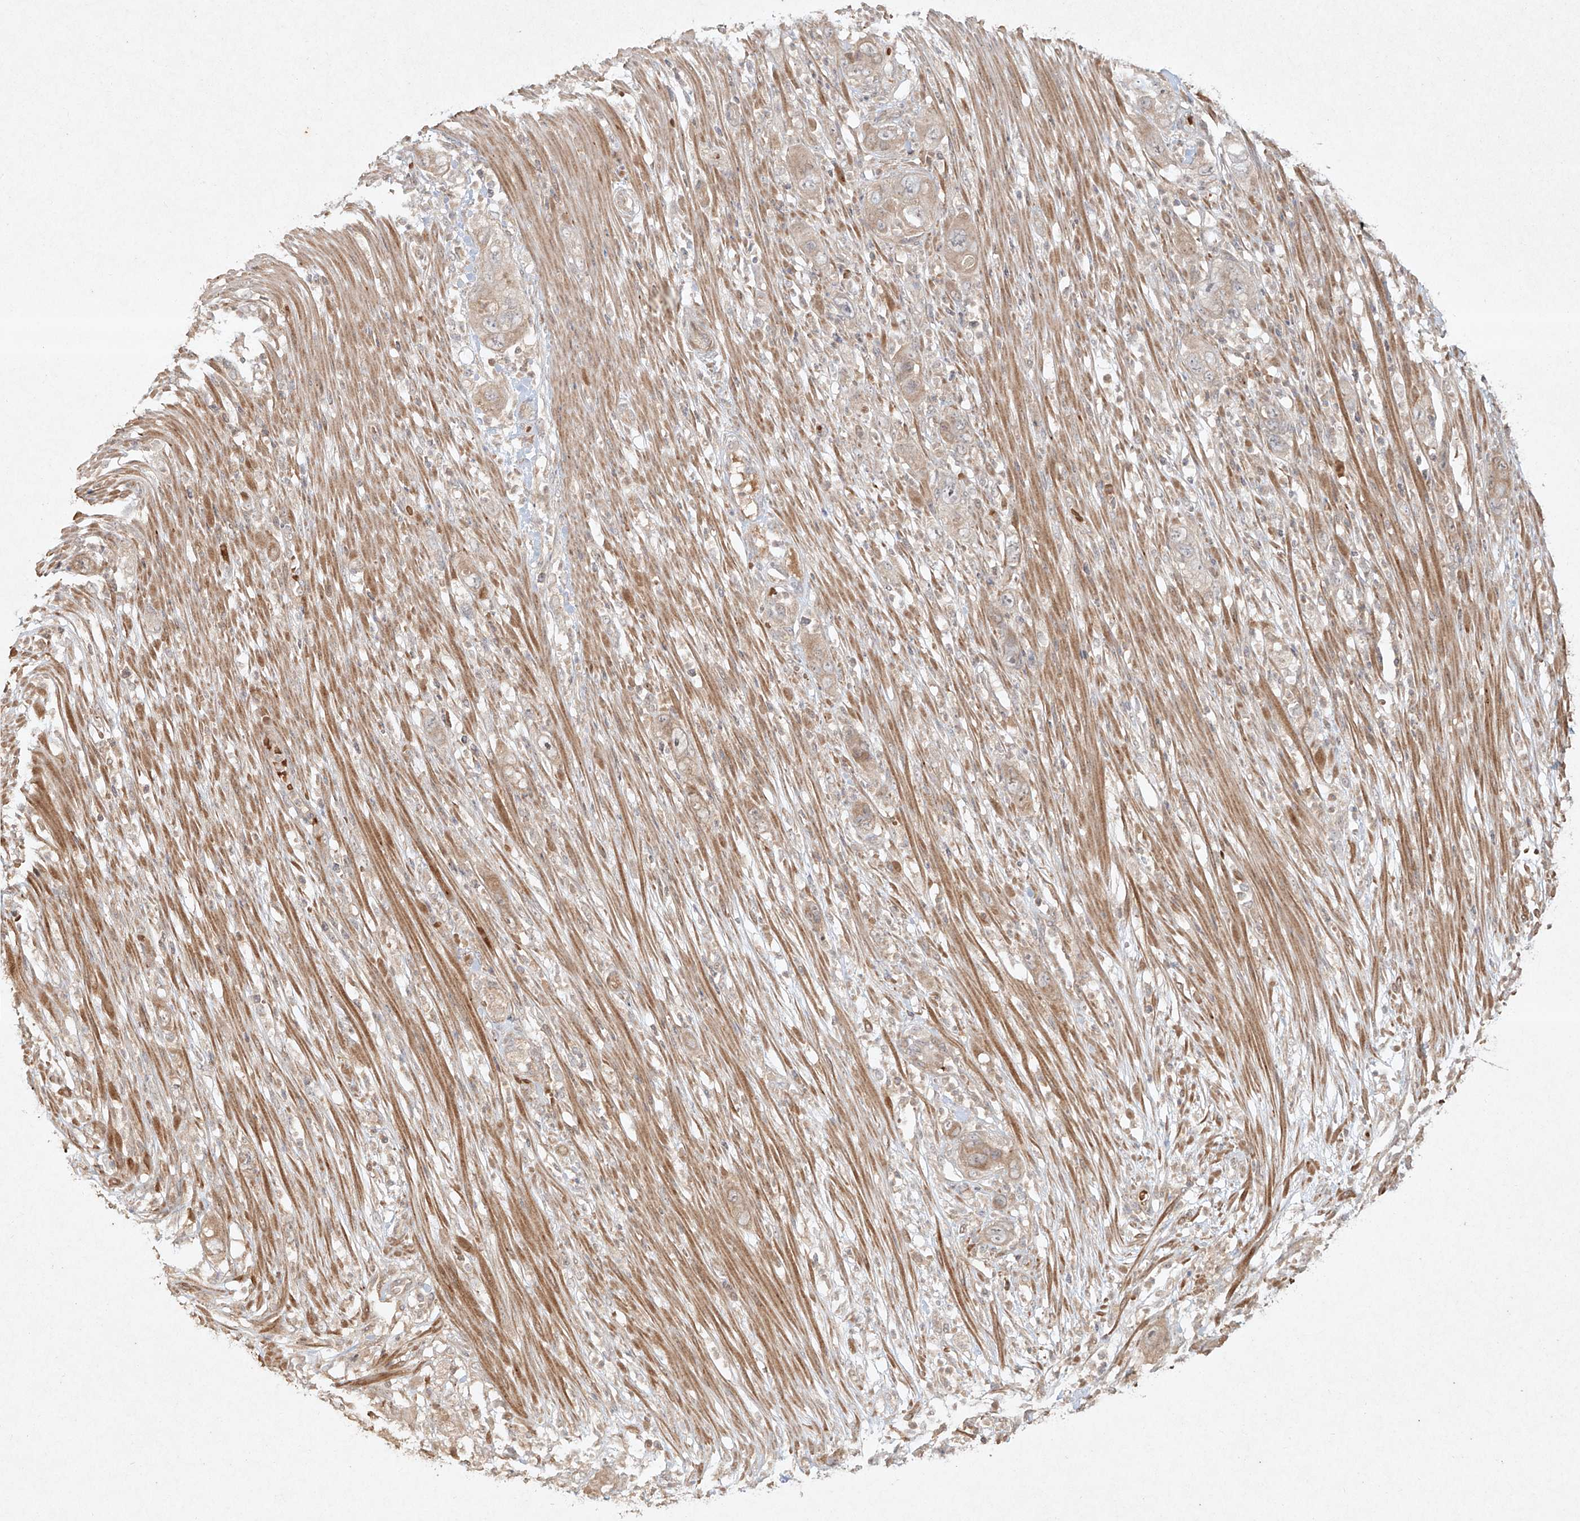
{"staining": {"intensity": "weak", "quantity": "25%-75%", "location": "cytoplasmic/membranous"}, "tissue": "pancreatic cancer", "cell_type": "Tumor cells", "image_type": "cancer", "snomed": [{"axis": "morphology", "description": "Adenocarcinoma, NOS"}, {"axis": "topography", "description": "Pancreas"}], "caption": "Adenocarcinoma (pancreatic) stained with a brown dye displays weak cytoplasmic/membranous positive expression in approximately 25%-75% of tumor cells.", "gene": "CYYR1", "patient": {"sex": "female", "age": 71}}